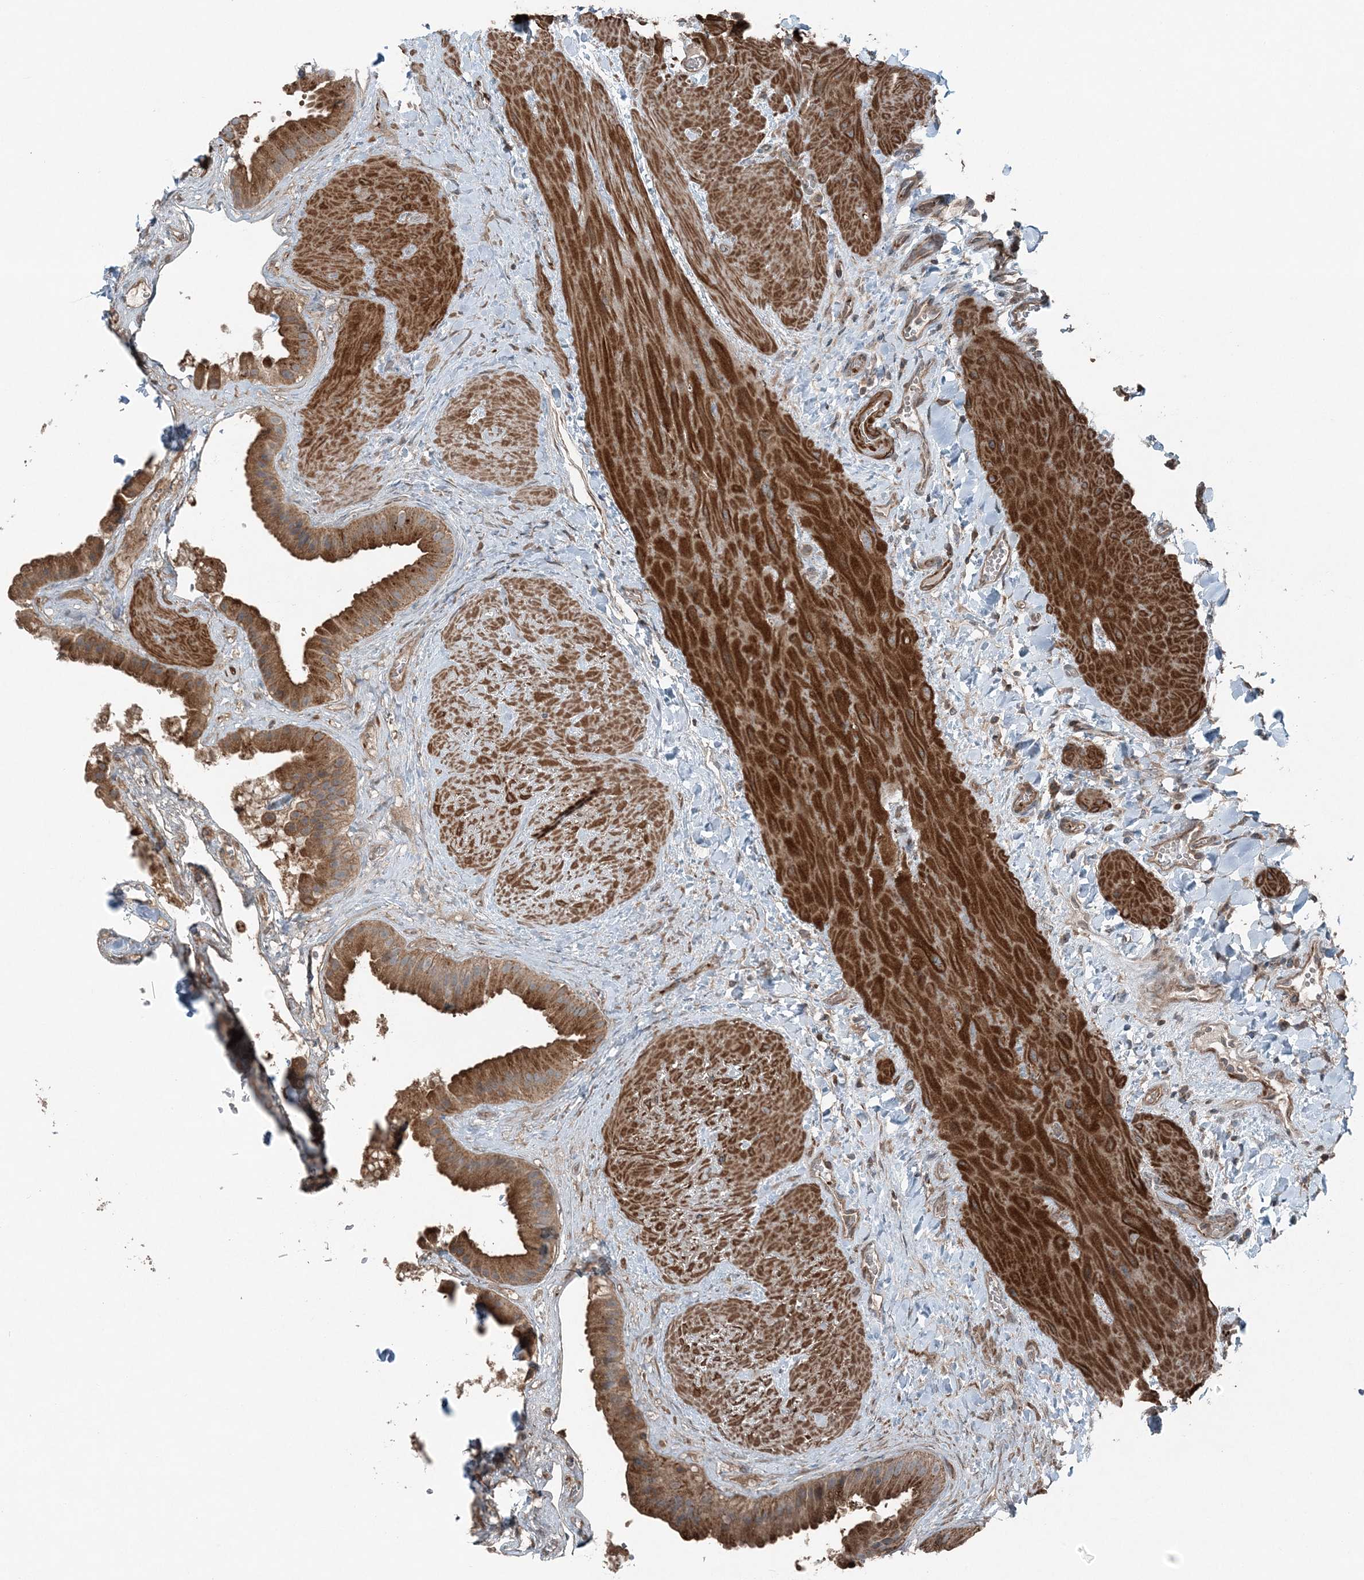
{"staining": {"intensity": "moderate", "quantity": ">75%", "location": "cytoplasmic/membranous"}, "tissue": "gallbladder", "cell_type": "Glandular cells", "image_type": "normal", "snomed": [{"axis": "morphology", "description": "Normal tissue, NOS"}, {"axis": "topography", "description": "Gallbladder"}], "caption": "The histopathology image exhibits staining of unremarkable gallbladder, revealing moderate cytoplasmic/membranous protein expression (brown color) within glandular cells.", "gene": "KY", "patient": {"sex": "male", "age": 55}}